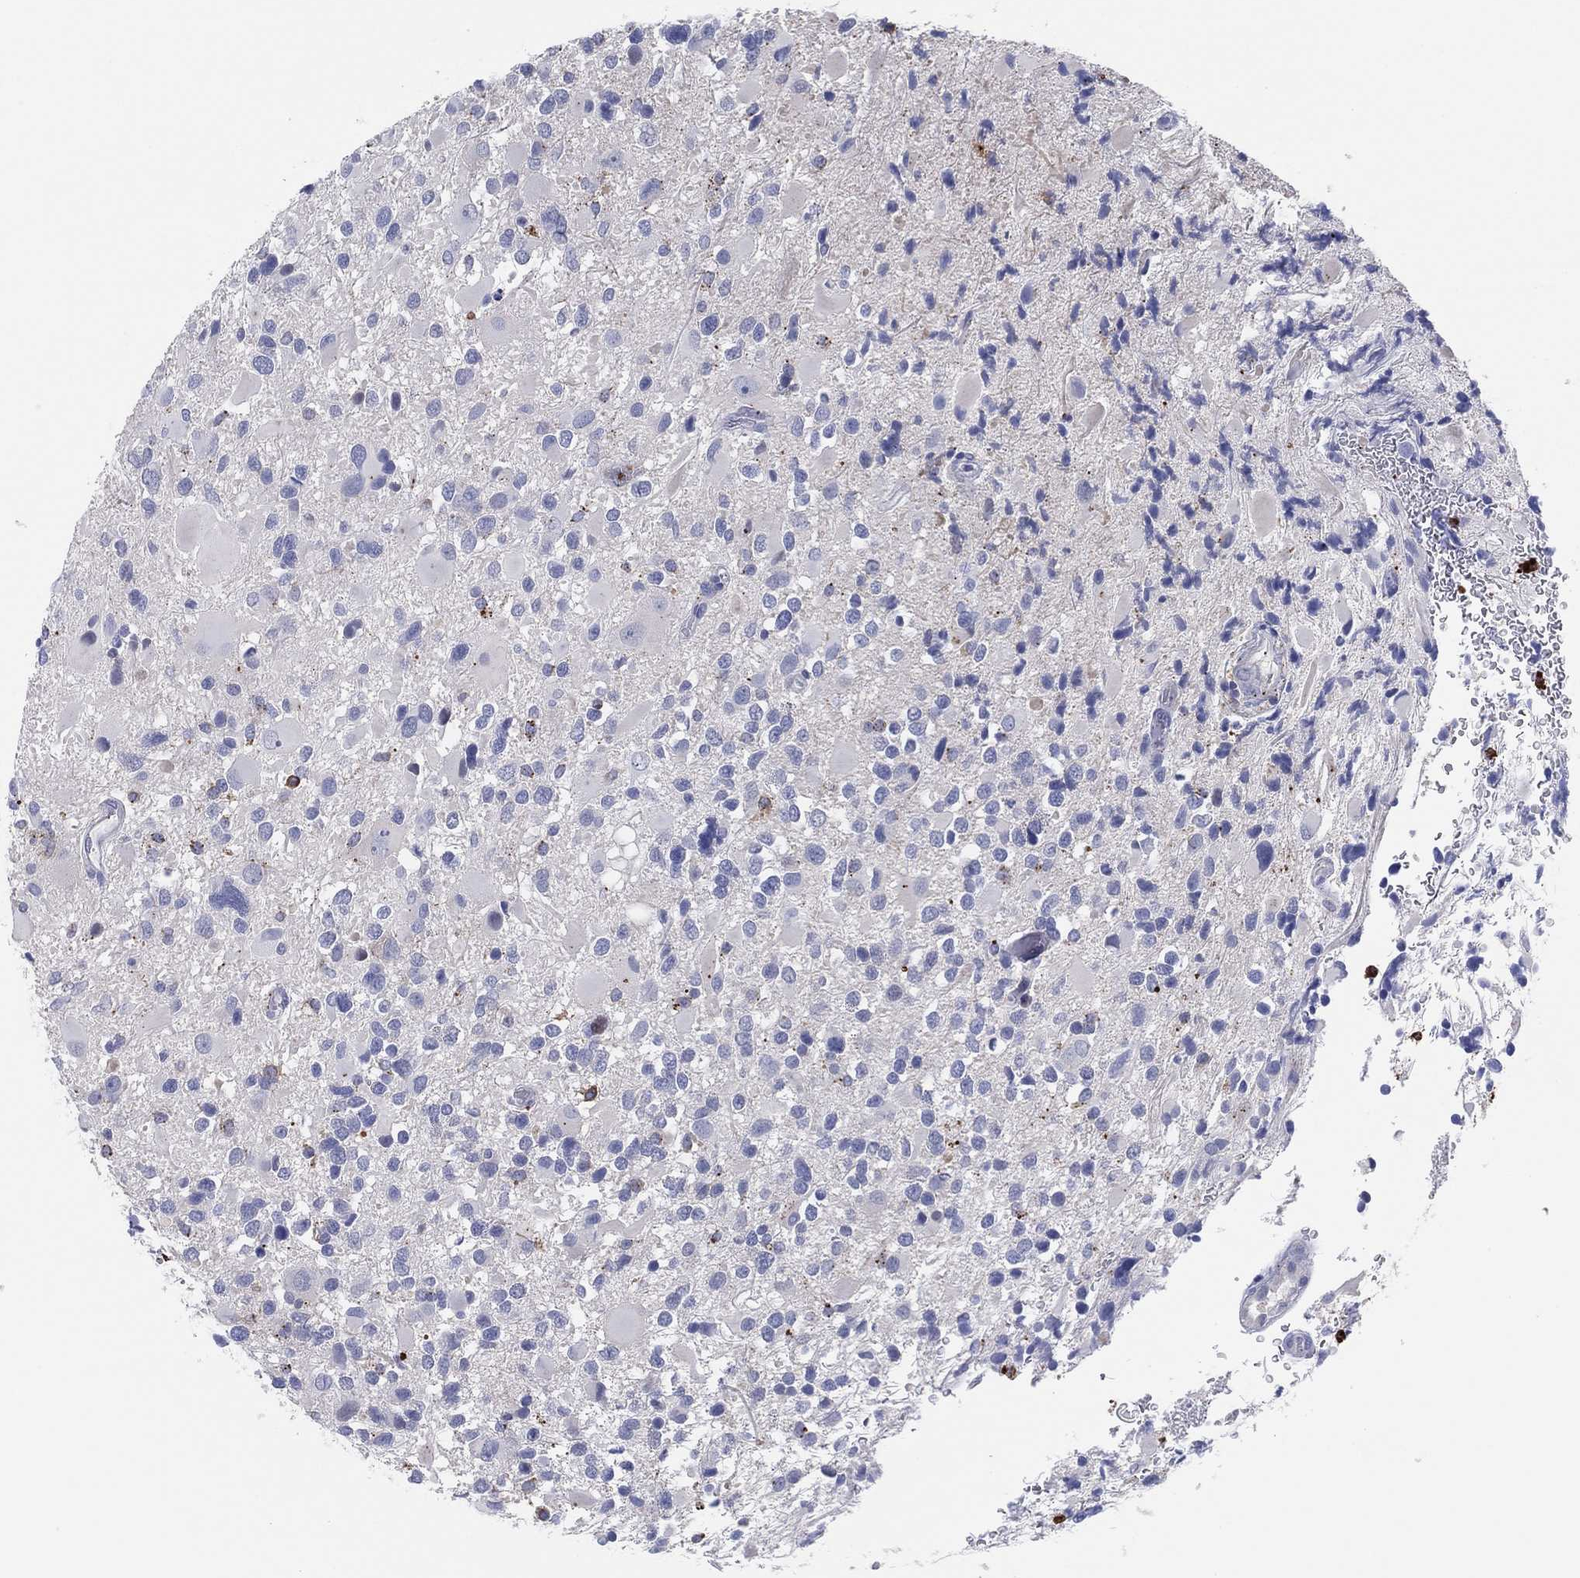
{"staining": {"intensity": "negative", "quantity": "none", "location": "none"}, "tissue": "glioma", "cell_type": "Tumor cells", "image_type": "cancer", "snomed": [{"axis": "morphology", "description": "Glioma, malignant, Low grade"}, {"axis": "topography", "description": "Brain"}], "caption": "IHC image of neoplastic tissue: glioma stained with DAB (3,3'-diaminobenzidine) displays no significant protein staining in tumor cells.", "gene": "PLAC8", "patient": {"sex": "female", "age": 32}}